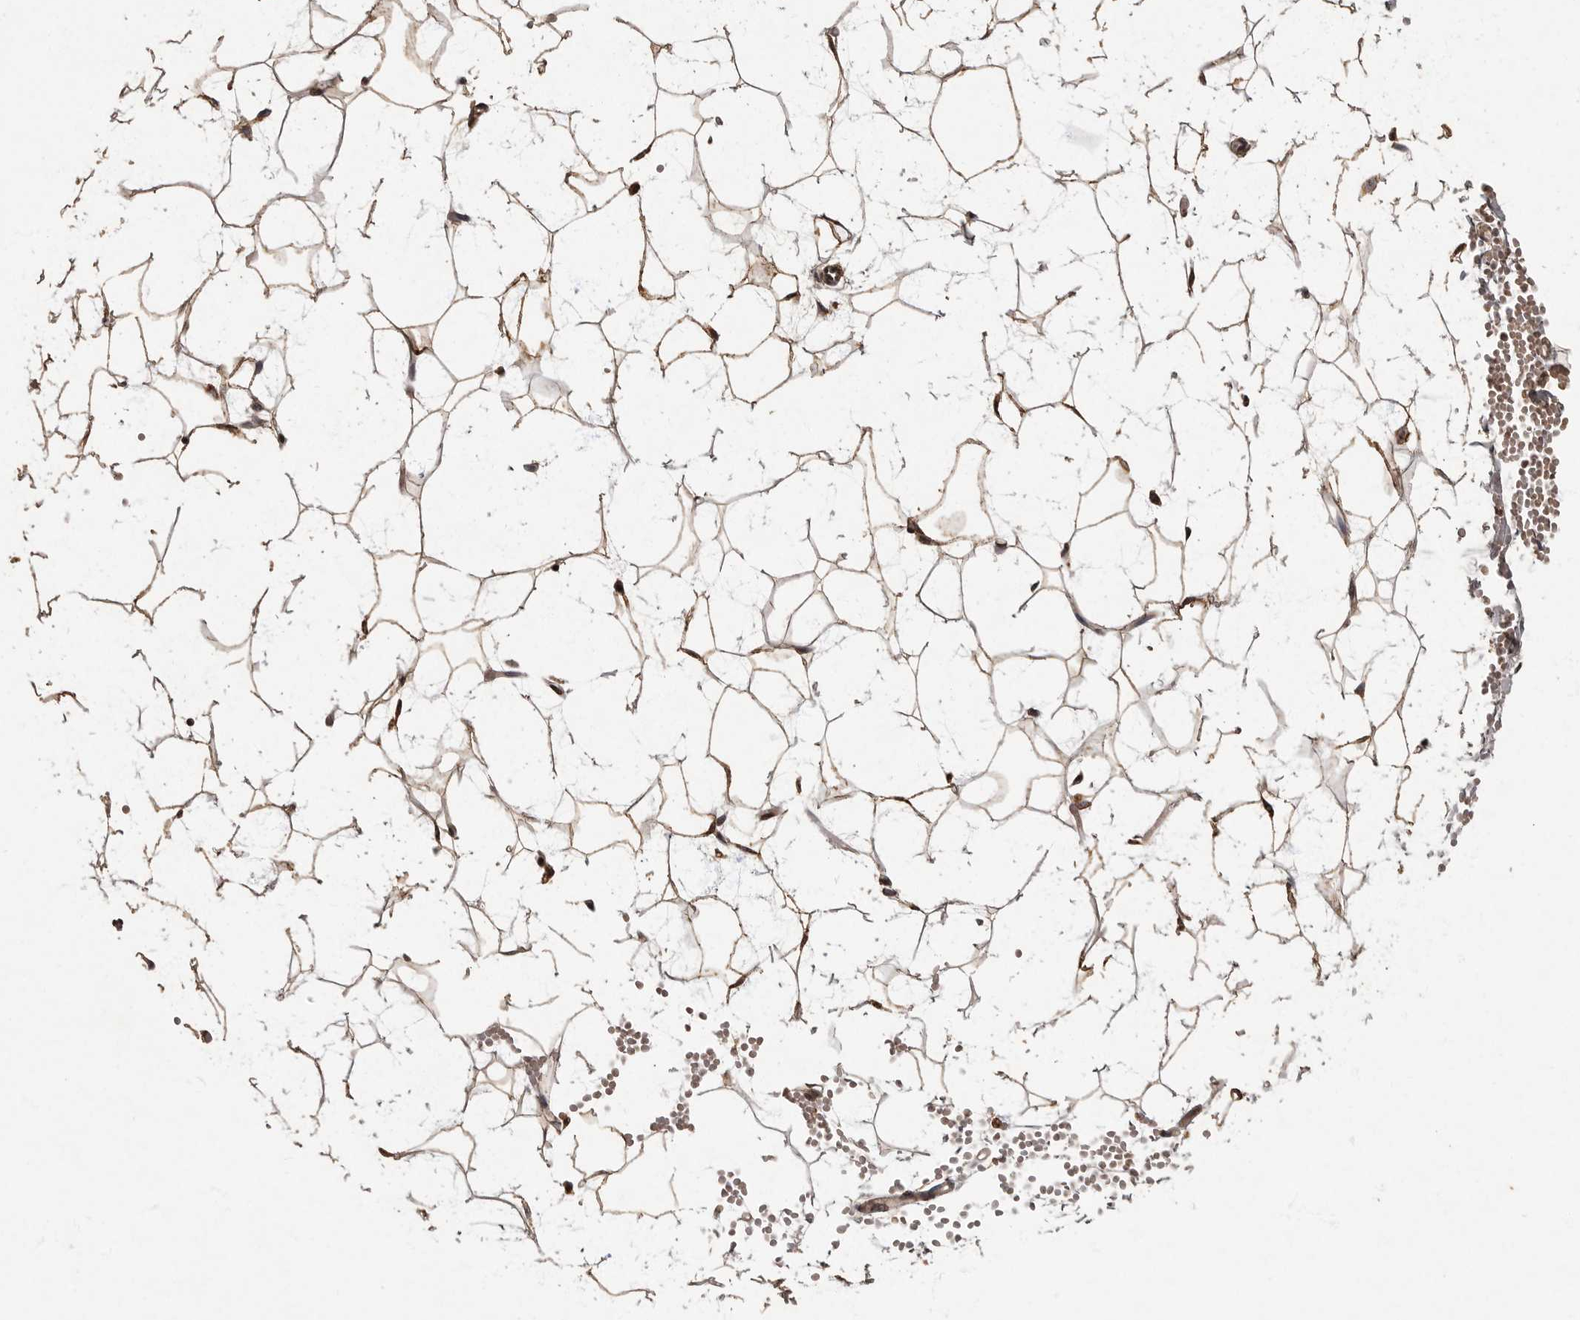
{"staining": {"intensity": "strong", "quantity": ">75%", "location": "cytoplasmic/membranous"}, "tissue": "adipose tissue", "cell_type": "Adipocytes", "image_type": "normal", "snomed": [{"axis": "morphology", "description": "Normal tissue, NOS"}, {"axis": "topography", "description": "Breast"}], "caption": "Immunohistochemistry image of unremarkable adipose tissue: adipose tissue stained using immunohistochemistry (IHC) exhibits high levels of strong protein expression localized specifically in the cytoplasmic/membranous of adipocytes, appearing as a cytoplasmic/membranous brown color.", "gene": "MAFG", "patient": {"sex": "female", "age": 23}}